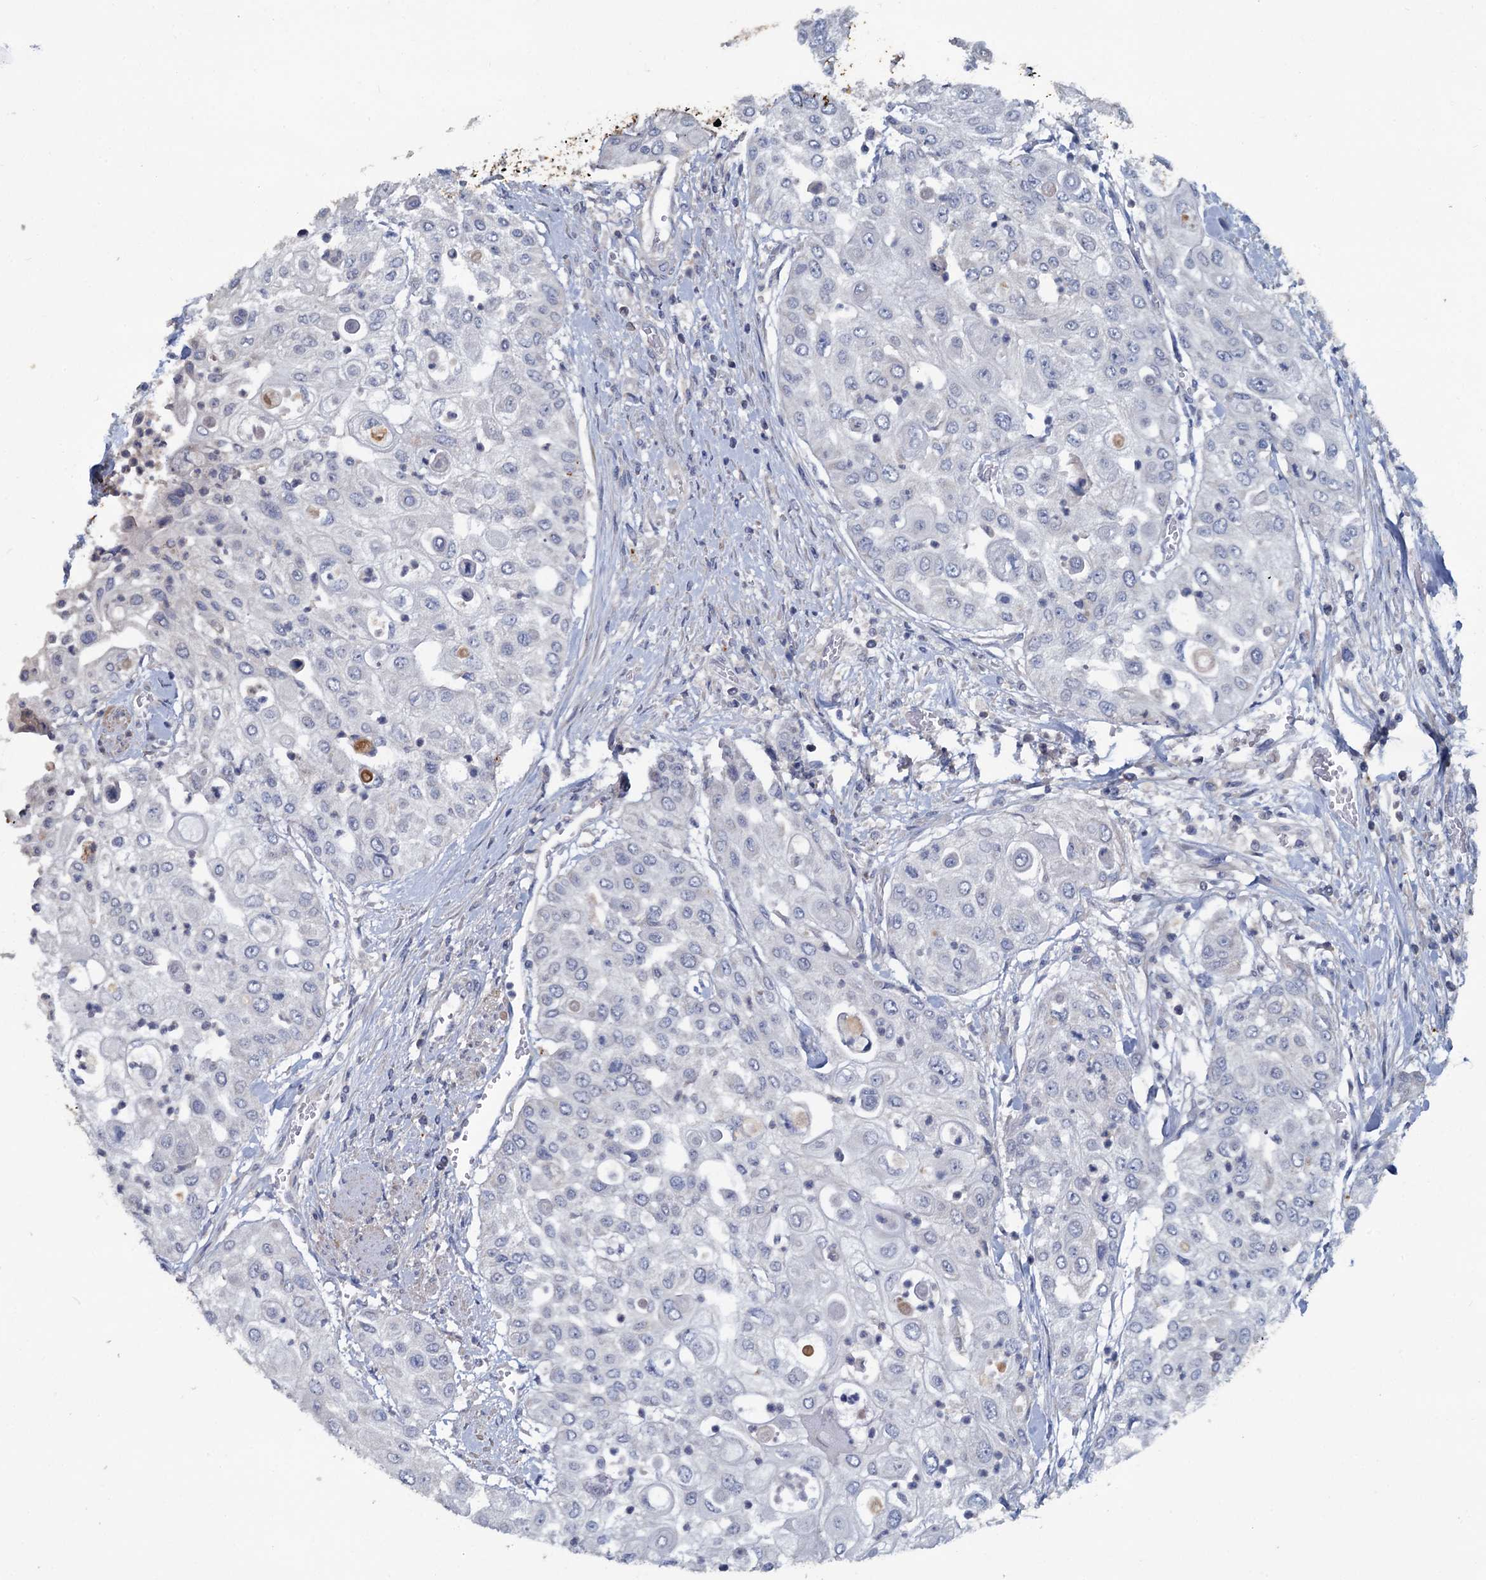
{"staining": {"intensity": "negative", "quantity": "none", "location": "none"}, "tissue": "urothelial cancer", "cell_type": "Tumor cells", "image_type": "cancer", "snomed": [{"axis": "morphology", "description": "Urothelial carcinoma, High grade"}, {"axis": "topography", "description": "Urinary bladder"}], "caption": "DAB (3,3'-diaminobenzidine) immunohistochemical staining of human urothelial cancer reveals no significant expression in tumor cells.", "gene": "SLC2A7", "patient": {"sex": "female", "age": 79}}